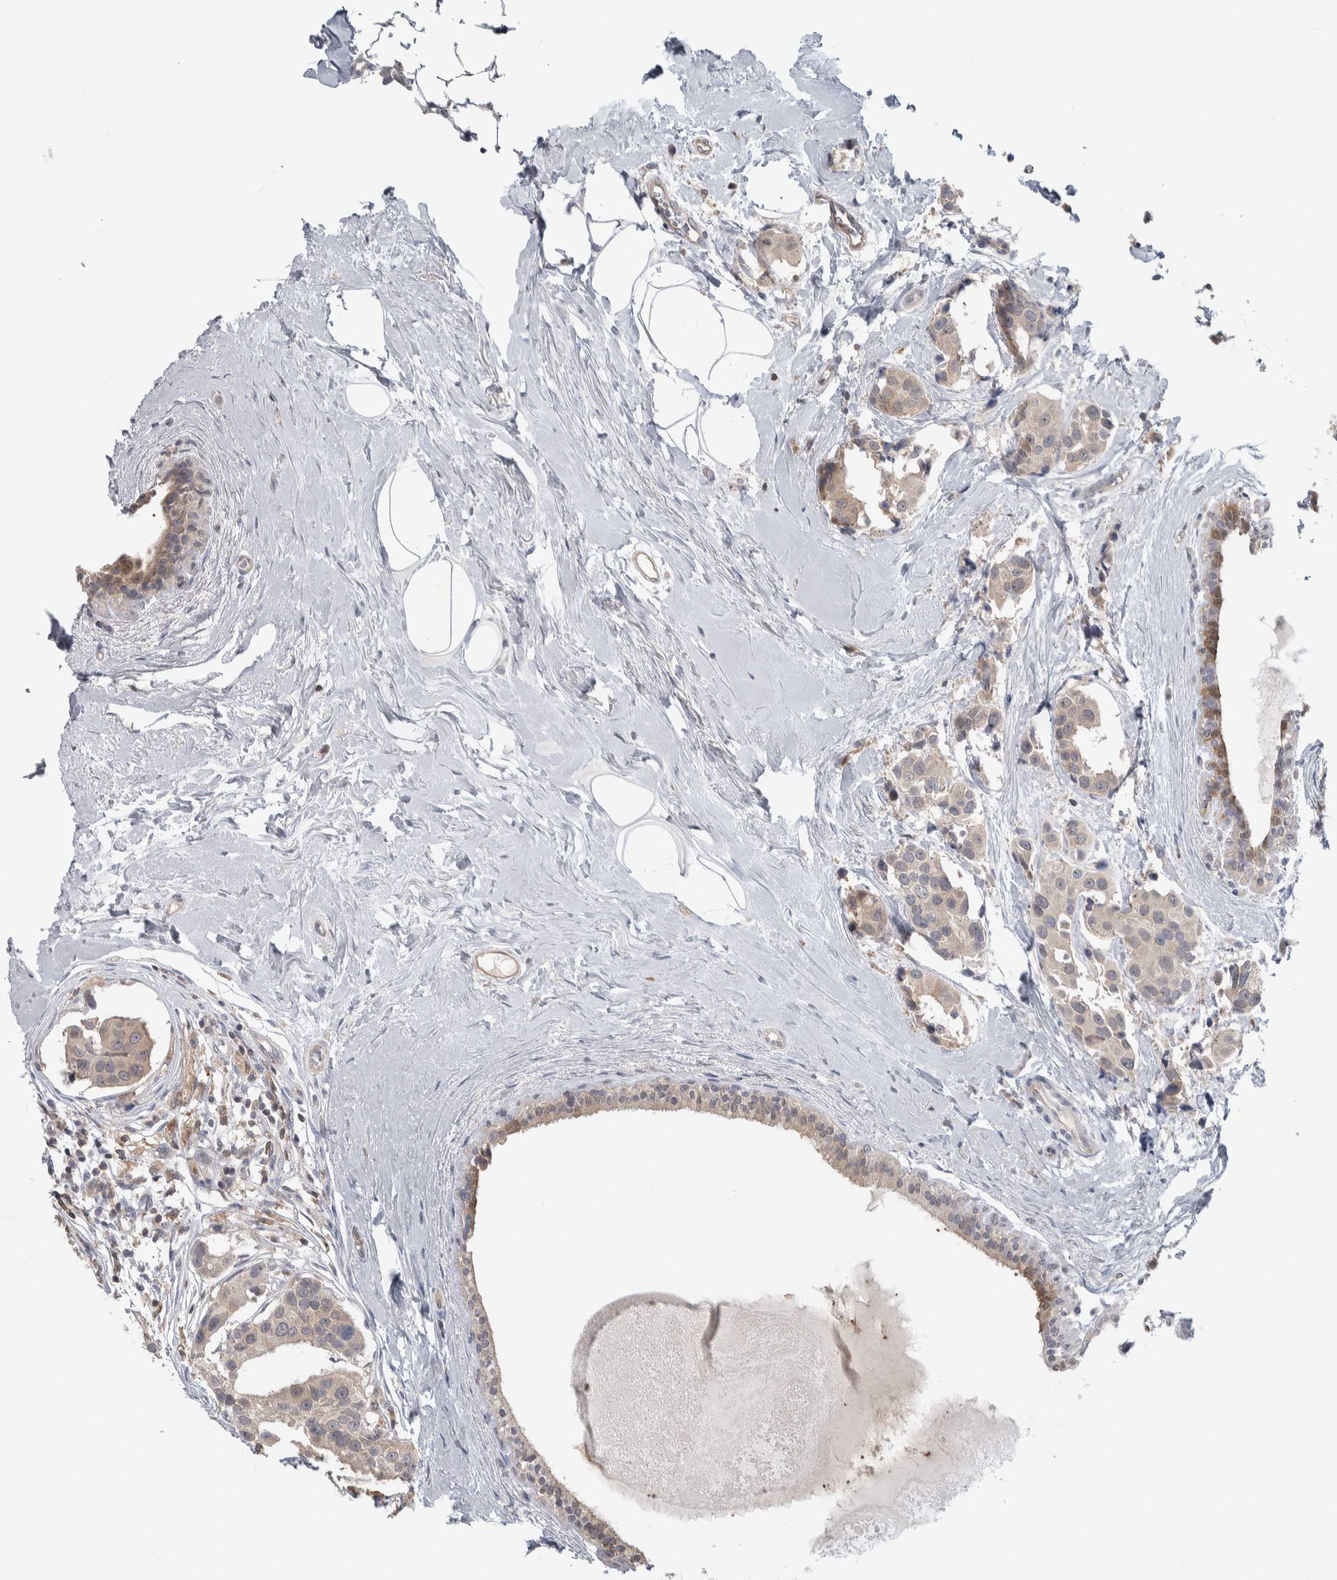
{"staining": {"intensity": "weak", "quantity": ">75%", "location": "cytoplasmic/membranous"}, "tissue": "breast cancer", "cell_type": "Tumor cells", "image_type": "cancer", "snomed": [{"axis": "morphology", "description": "Normal tissue, NOS"}, {"axis": "morphology", "description": "Duct carcinoma"}, {"axis": "topography", "description": "Breast"}], "caption": "An immunohistochemistry image of tumor tissue is shown. Protein staining in brown shows weak cytoplasmic/membranous positivity in breast cancer within tumor cells.", "gene": "HTATIP2", "patient": {"sex": "female", "age": 39}}